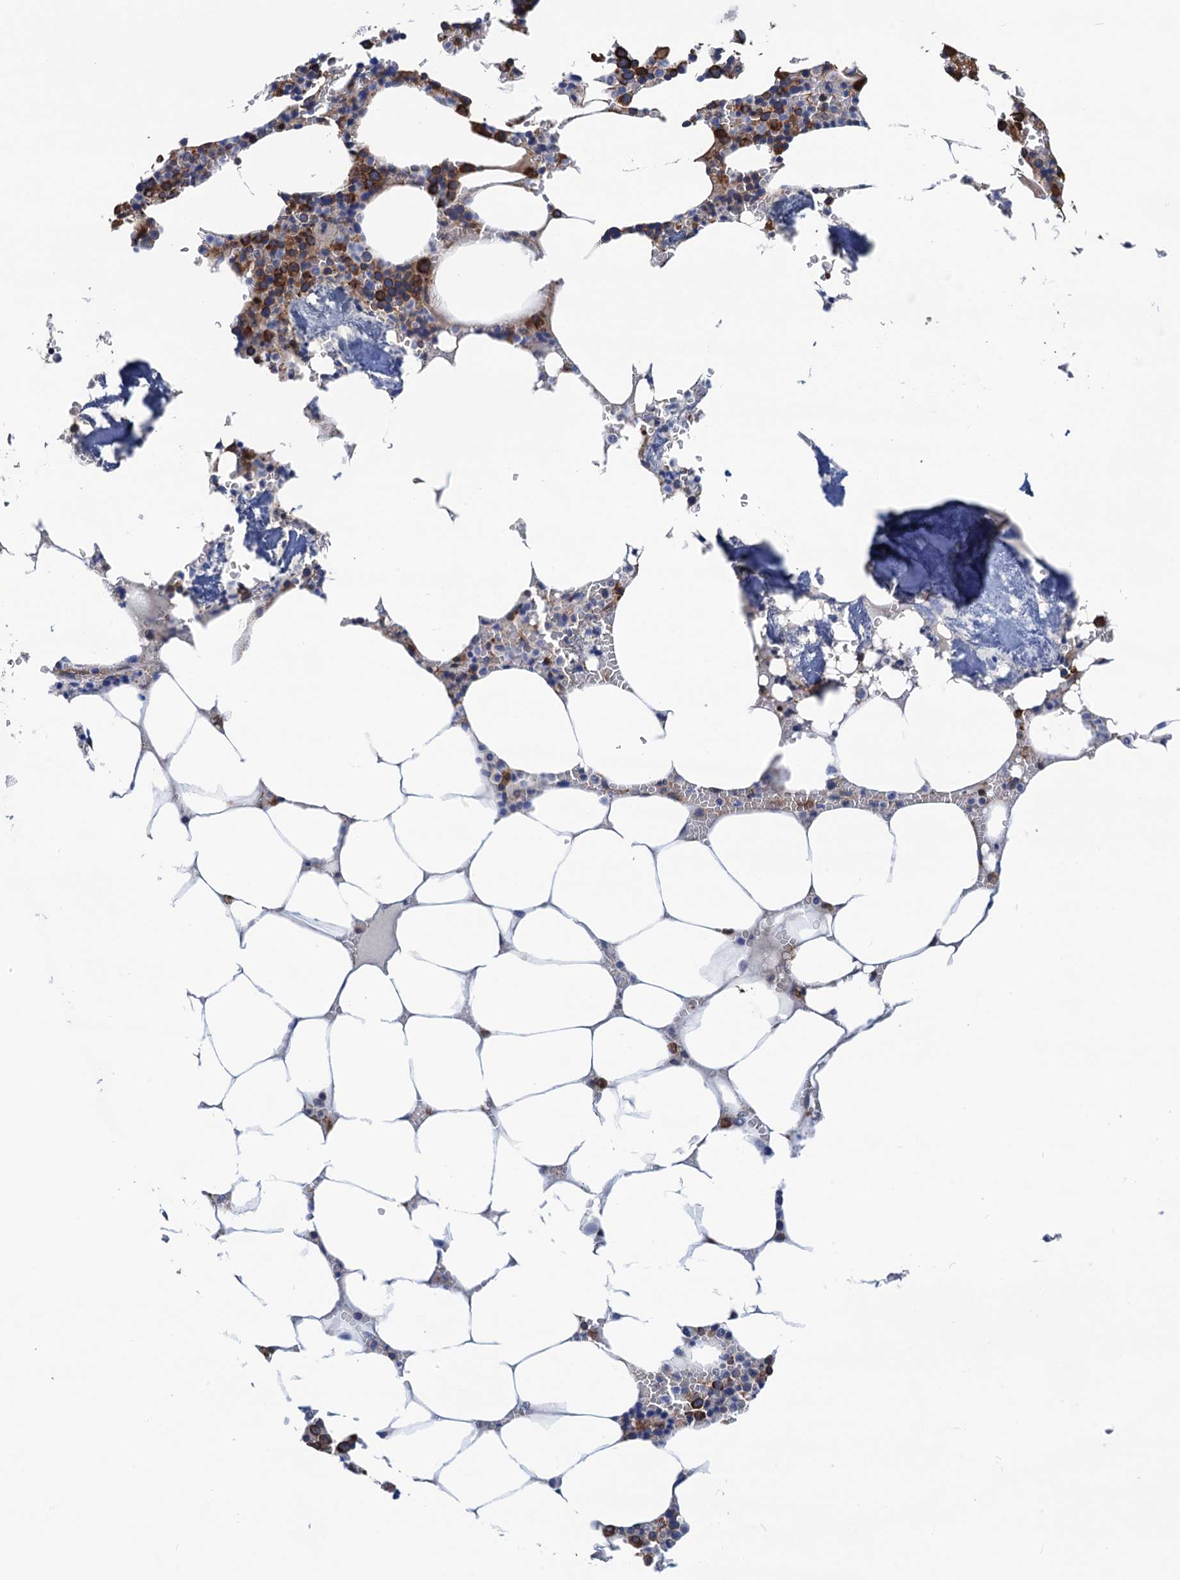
{"staining": {"intensity": "moderate", "quantity": "25%-75%", "location": "cytoplasmic/membranous"}, "tissue": "bone marrow", "cell_type": "Hematopoietic cells", "image_type": "normal", "snomed": [{"axis": "morphology", "description": "Normal tissue, NOS"}, {"axis": "topography", "description": "Bone marrow"}], "caption": "Benign bone marrow demonstrates moderate cytoplasmic/membranous staining in approximately 25%-75% of hematopoietic cells, visualized by immunohistochemistry.", "gene": "SLC12A7", "patient": {"sex": "male", "age": 70}}